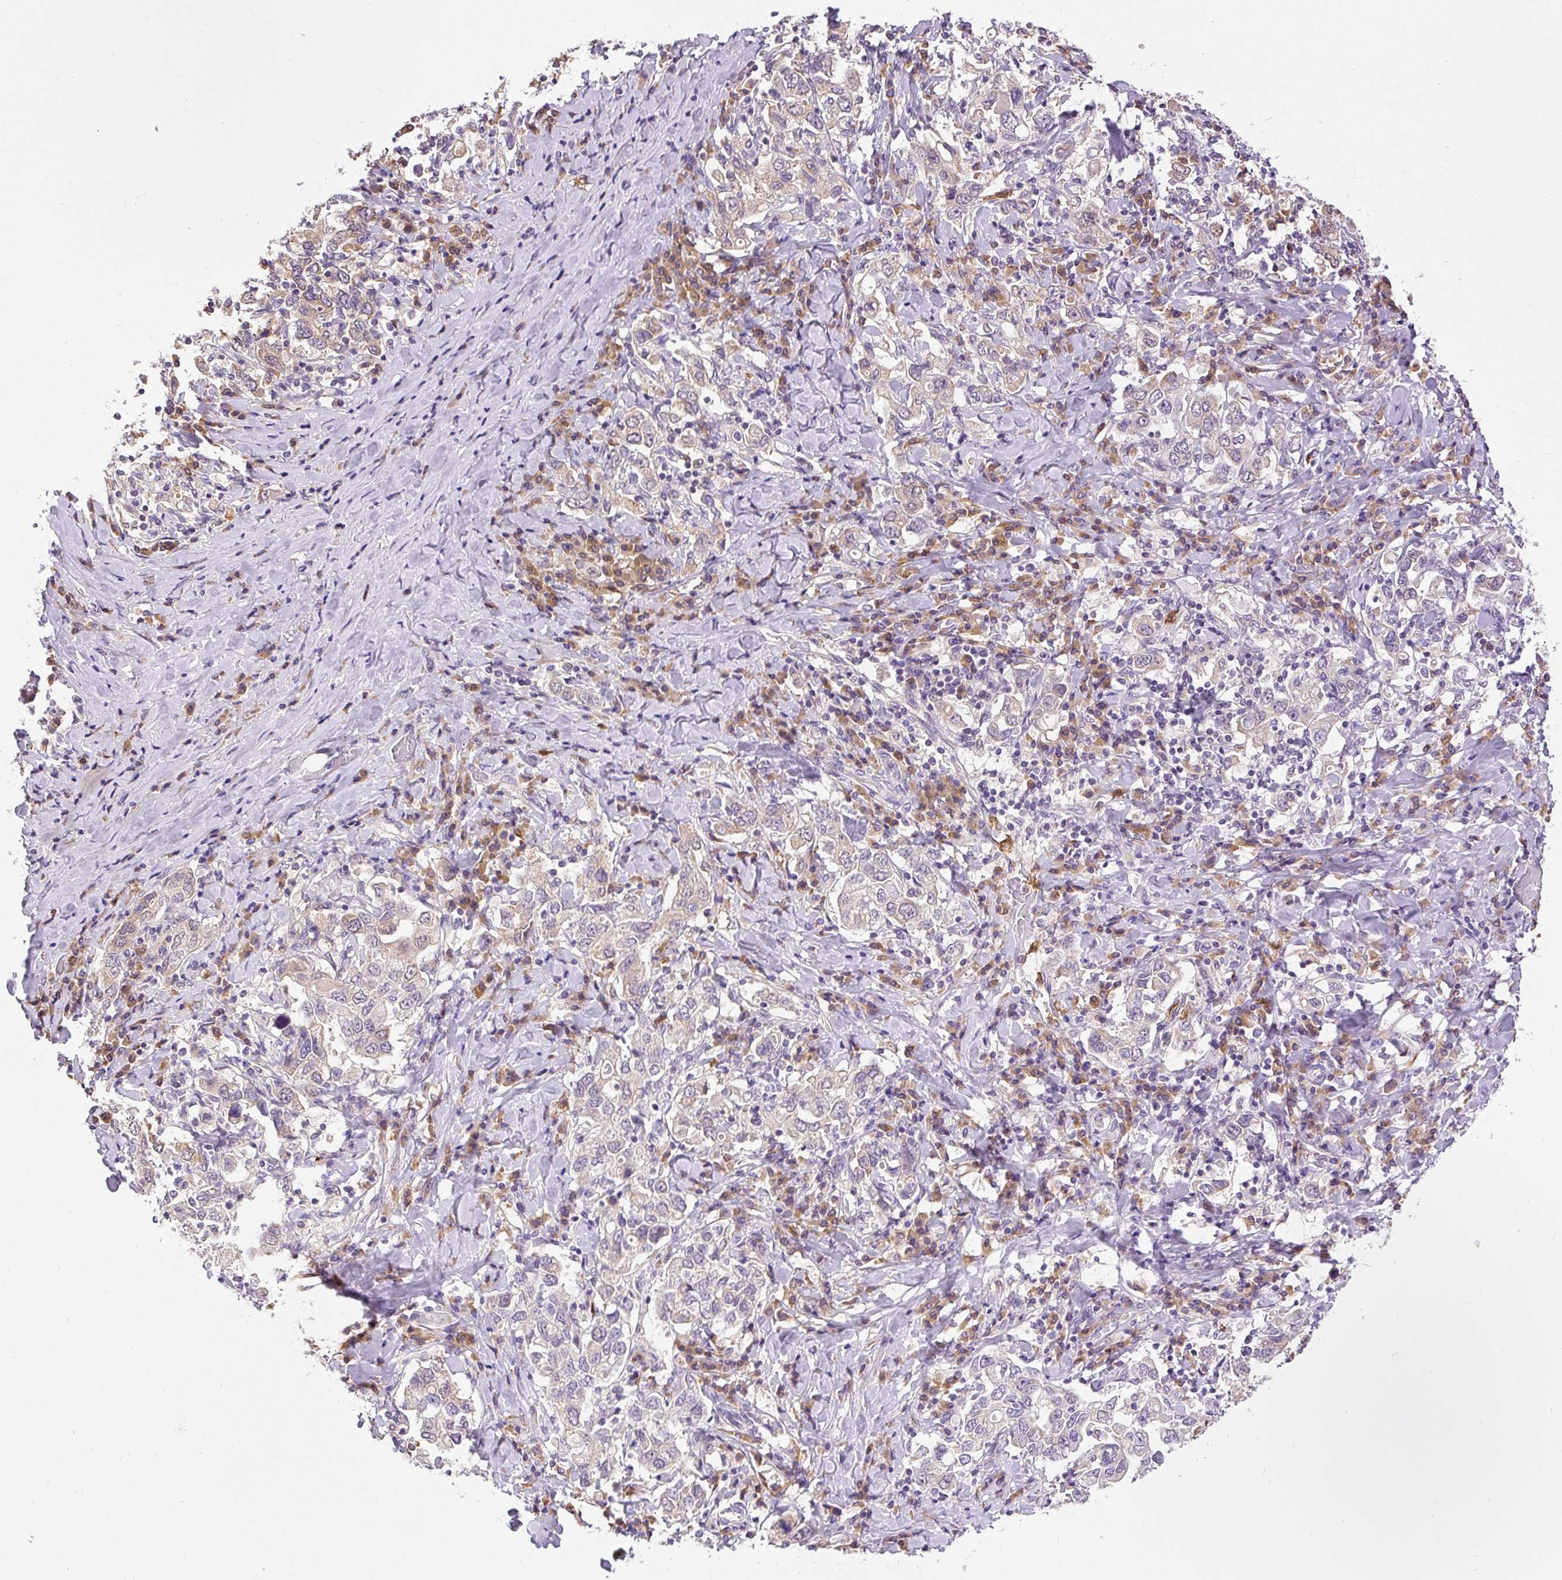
{"staining": {"intensity": "weak", "quantity": "25%-75%", "location": "cytoplasmic/membranous"}, "tissue": "stomach cancer", "cell_type": "Tumor cells", "image_type": "cancer", "snomed": [{"axis": "morphology", "description": "Adenocarcinoma, NOS"}, {"axis": "topography", "description": "Stomach, upper"}], "caption": "Immunohistochemistry (IHC) (DAB (3,3'-diaminobenzidine)) staining of human stomach cancer (adenocarcinoma) reveals weak cytoplasmic/membranous protein expression in about 25%-75% of tumor cells. (Brightfield microscopy of DAB IHC at high magnification).", "gene": "CTTNBP2", "patient": {"sex": "male", "age": 62}}